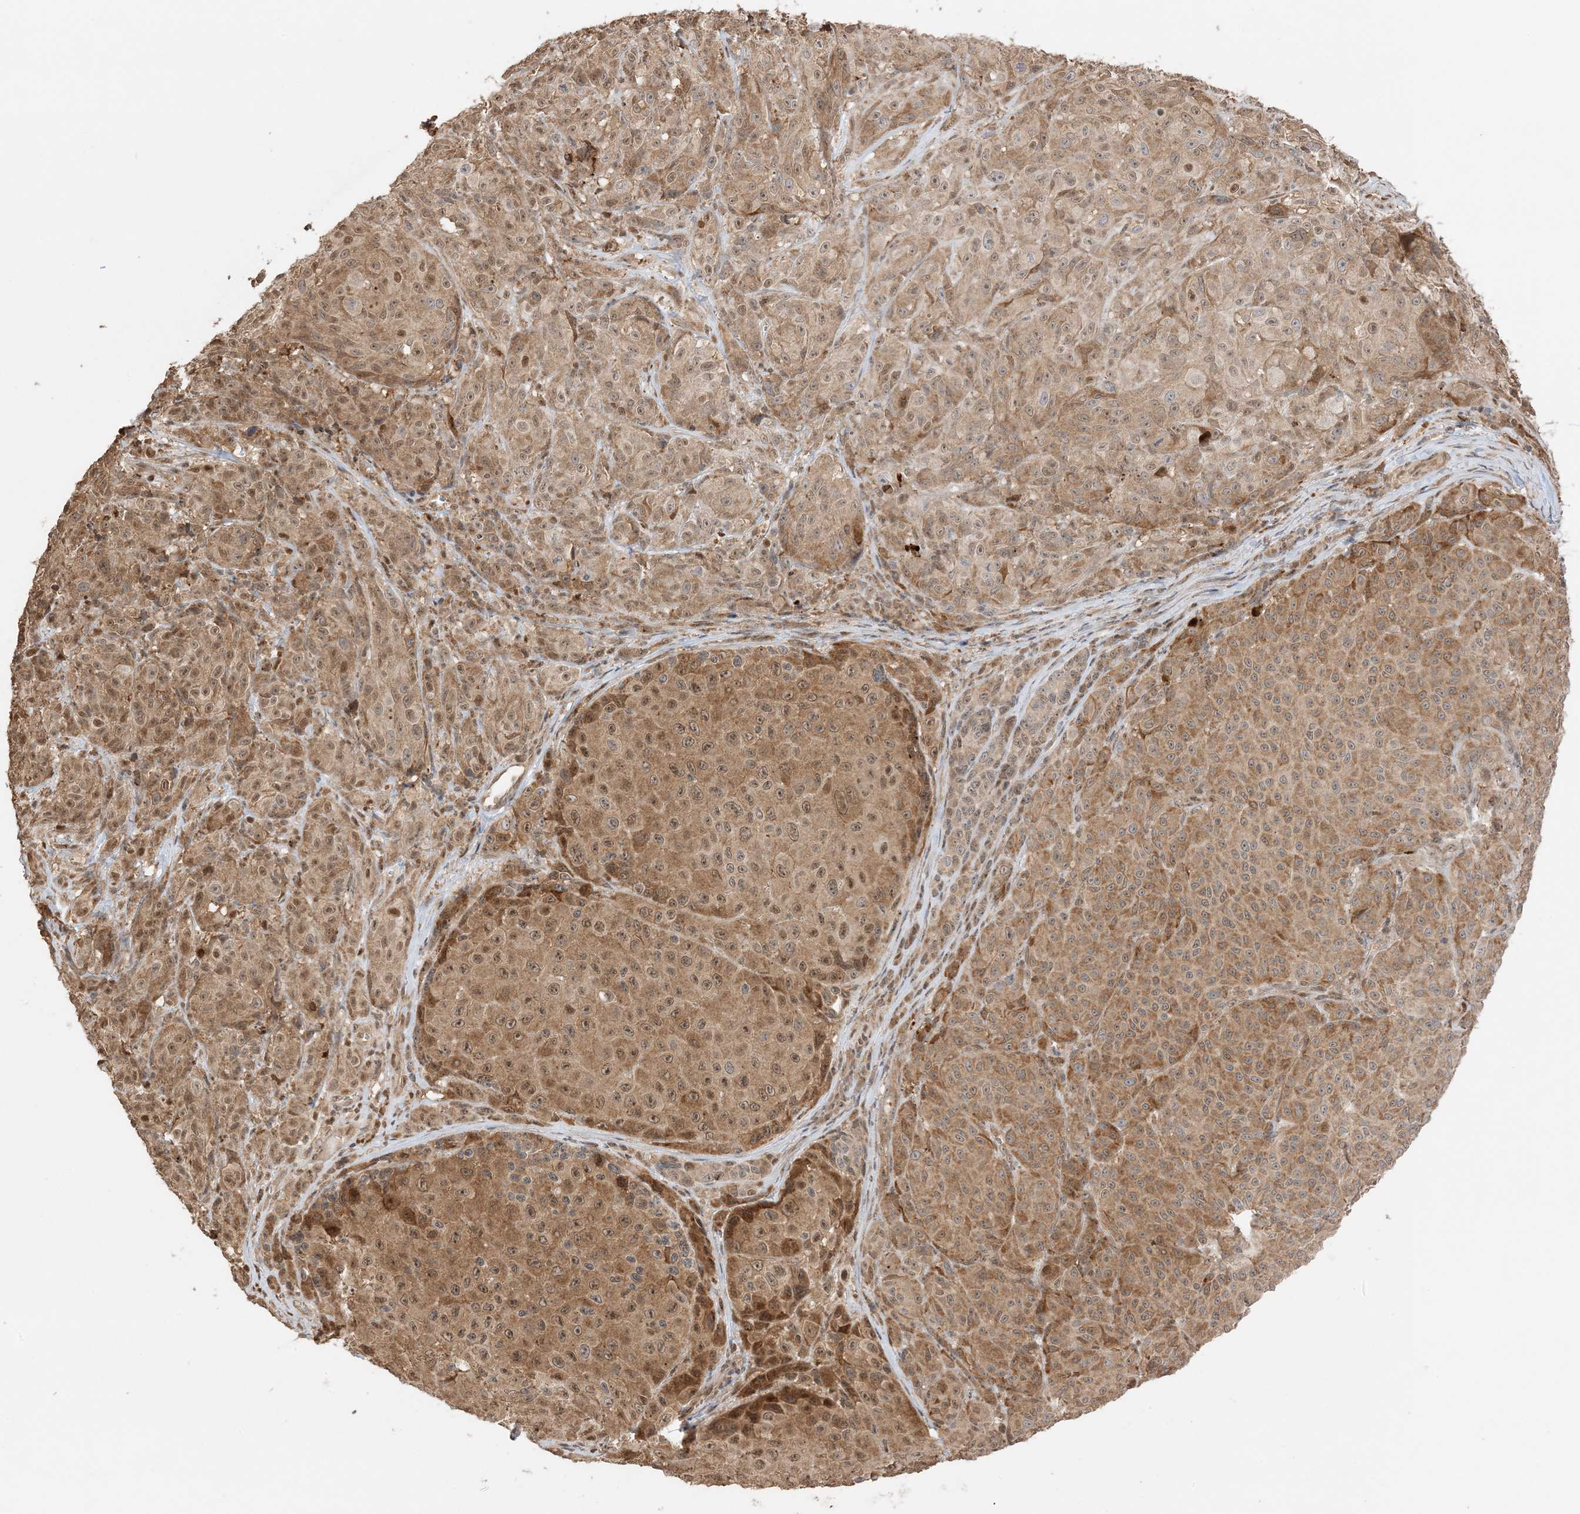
{"staining": {"intensity": "moderate", "quantity": ">75%", "location": "cytoplasmic/membranous,nuclear"}, "tissue": "melanoma", "cell_type": "Tumor cells", "image_type": "cancer", "snomed": [{"axis": "morphology", "description": "Malignant melanoma, NOS"}, {"axis": "topography", "description": "Skin"}], "caption": "An IHC image of neoplastic tissue is shown. Protein staining in brown labels moderate cytoplasmic/membranous and nuclear positivity in malignant melanoma within tumor cells. (DAB (3,3'-diaminobenzidine) IHC, brown staining for protein, blue staining for nuclei).", "gene": "ZBTB41", "patient": {"sex": "male", "age": 73}}